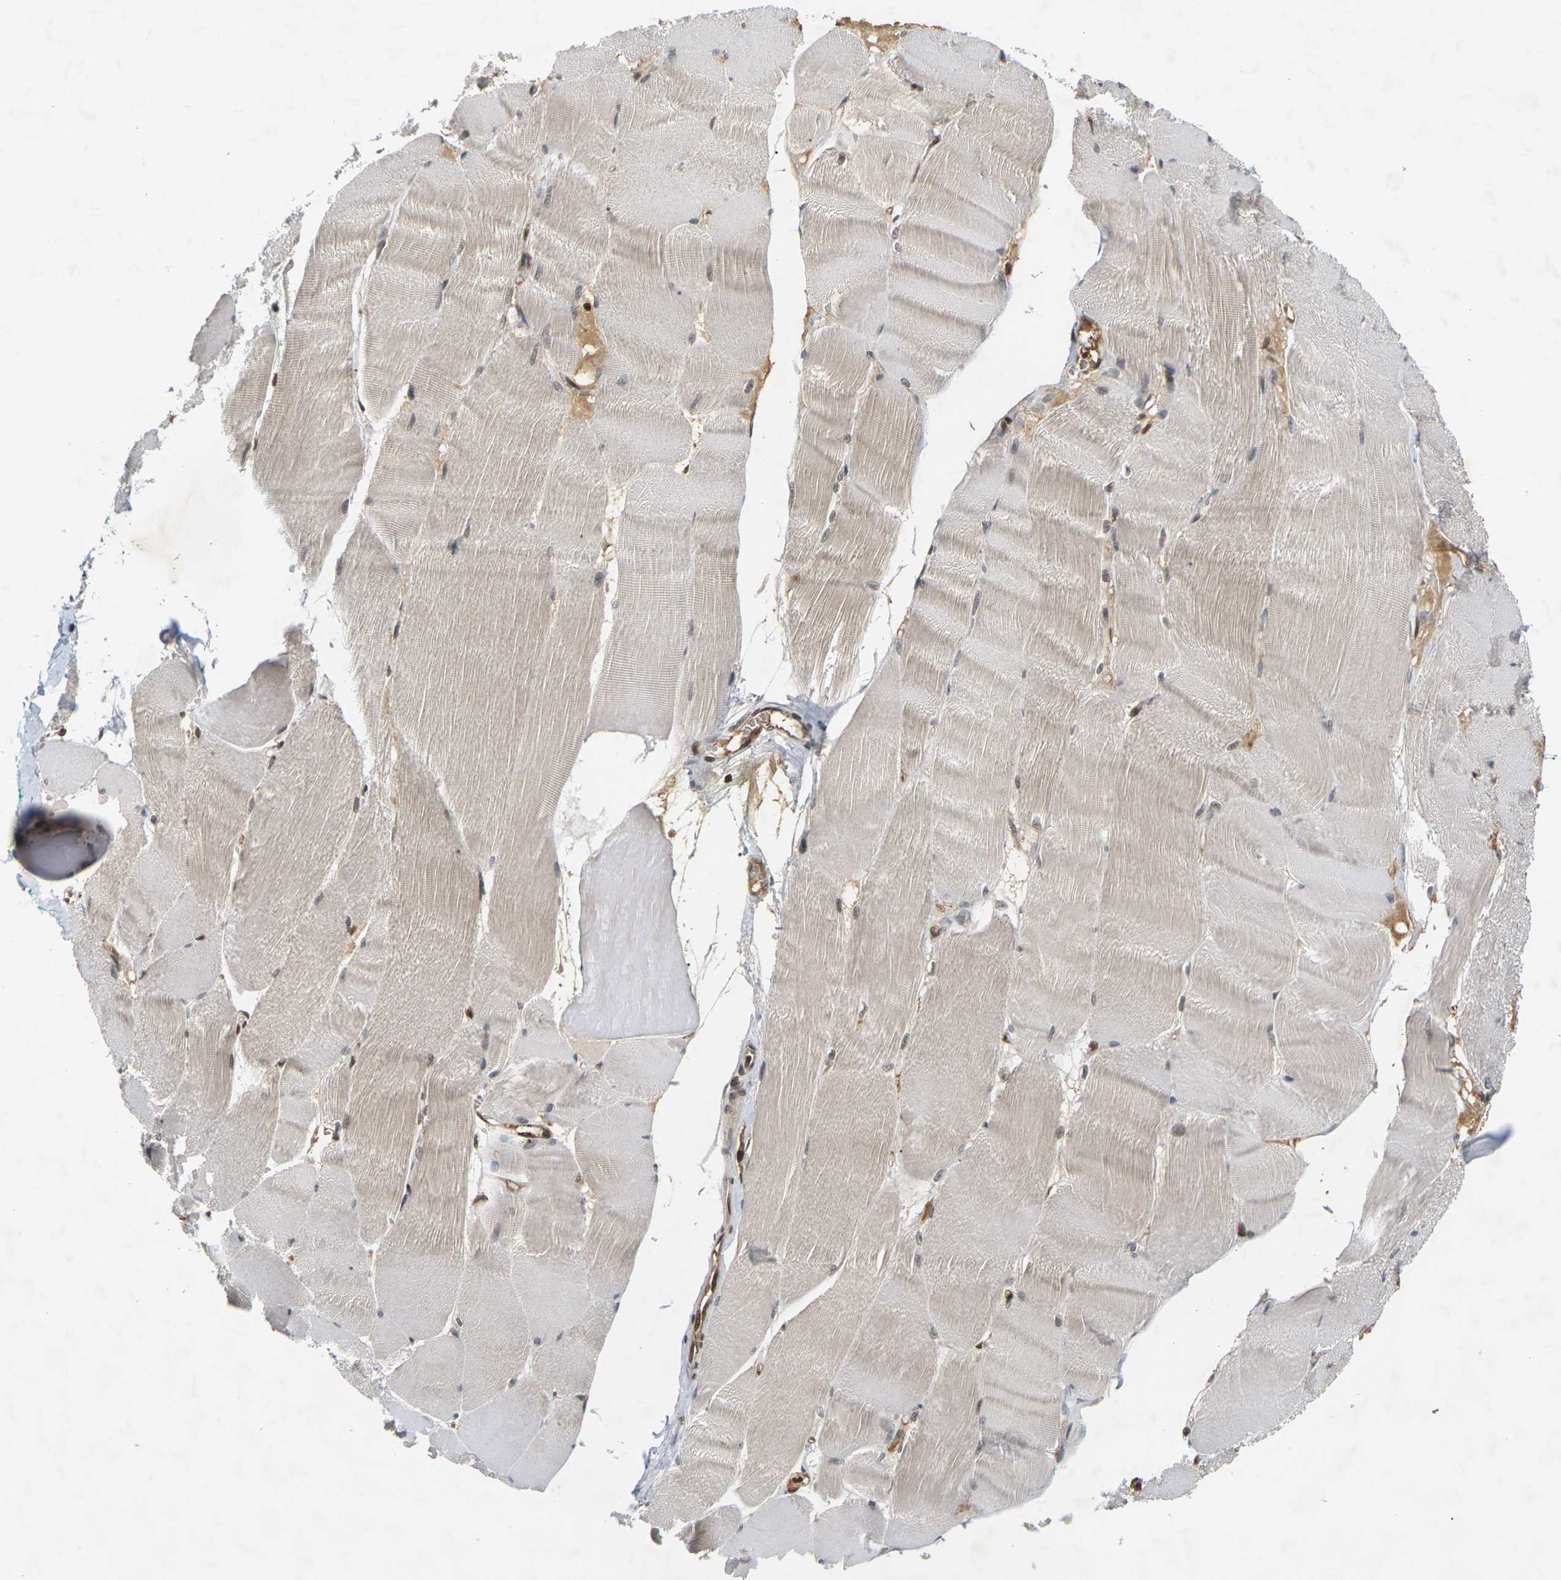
{"staining": {"intensity": "moderate", "quantity": ">75%", "location": "cytoplasmic/membranous,nuclear"}, "tissue": "skeletal muscle", "cell_type": "Myocytes", "image_type": "normal", "snomed": [{"axis": "morphology", "description": "Normal tissue, NOS"}, {"axis": "morphology", "description": "Squamous cell carcinoma, NOS"}, {"axis": "topography", "description": "Skeletal muscle"}], "caption": "This photomicrograph shows unremarkable skeletal muscle stained with immunohistochemistry to label a protein in brown. The cytoplasmic/membranous,nuclear of myocytes show moderate positivity for the protein. Nuclei are counter-stained blue.", "gene": "NELFA", "patient": {"sex": "male", "age": 51}}